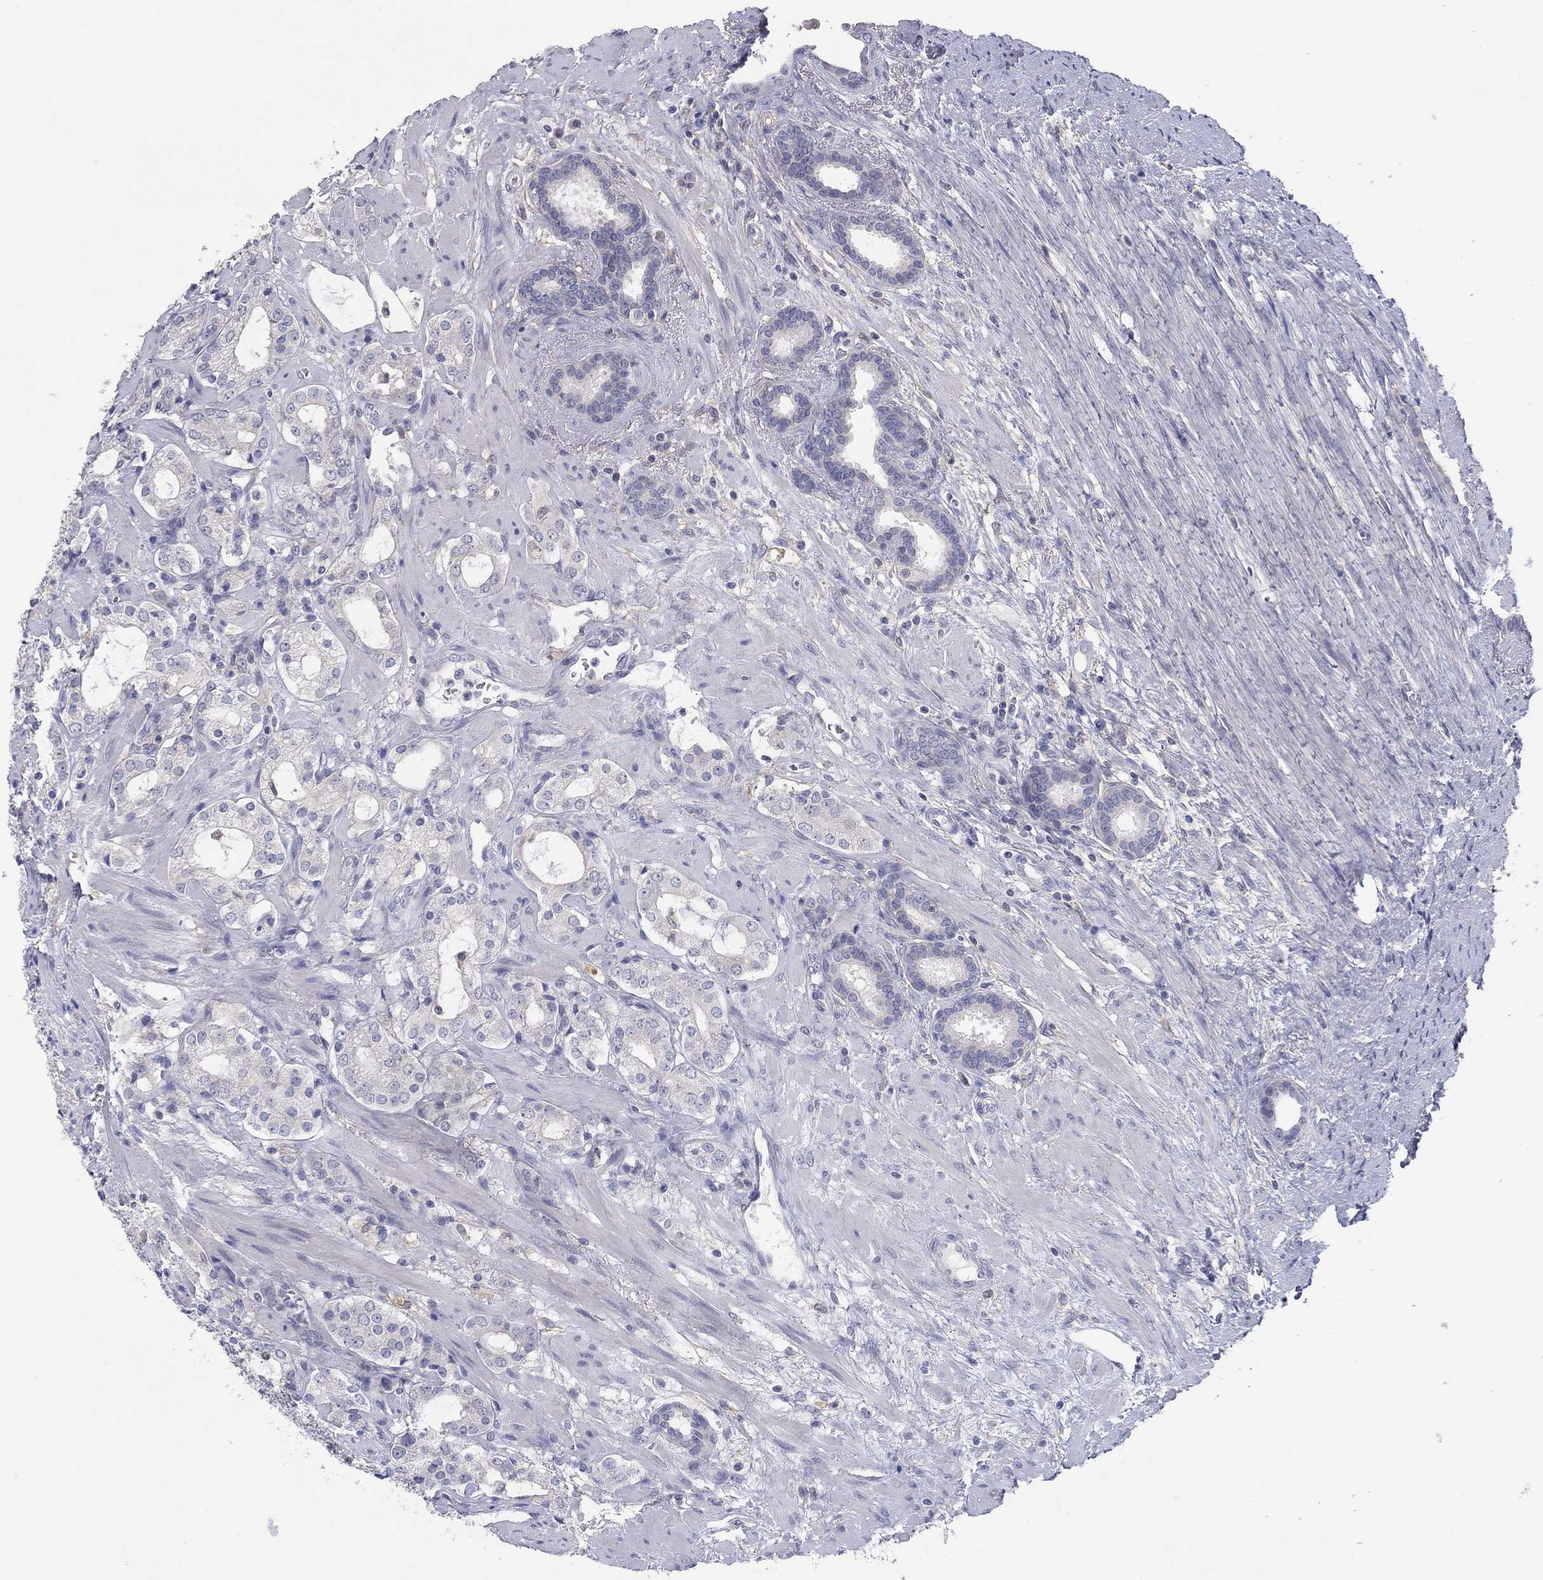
{"staining": {"intensity": "negative", "quantity": "none", "location": "none"}, "tissue": "prostate cancer", "cell_type": "Tumor cells", "image_type": "cancer", "snomed": [{"axis": "morphology", "description": "Adenocarcinoma, NOS"}, {"axis": "topography", "description": "Prostate"}], "caption": "This is an immunohistochemistry photomicrograph of human adenocarcinoma (prostate). There is no positivity in tumor cells.", "gene": "CYP2B6", "patient": {"sex": "male", "age": 66}}